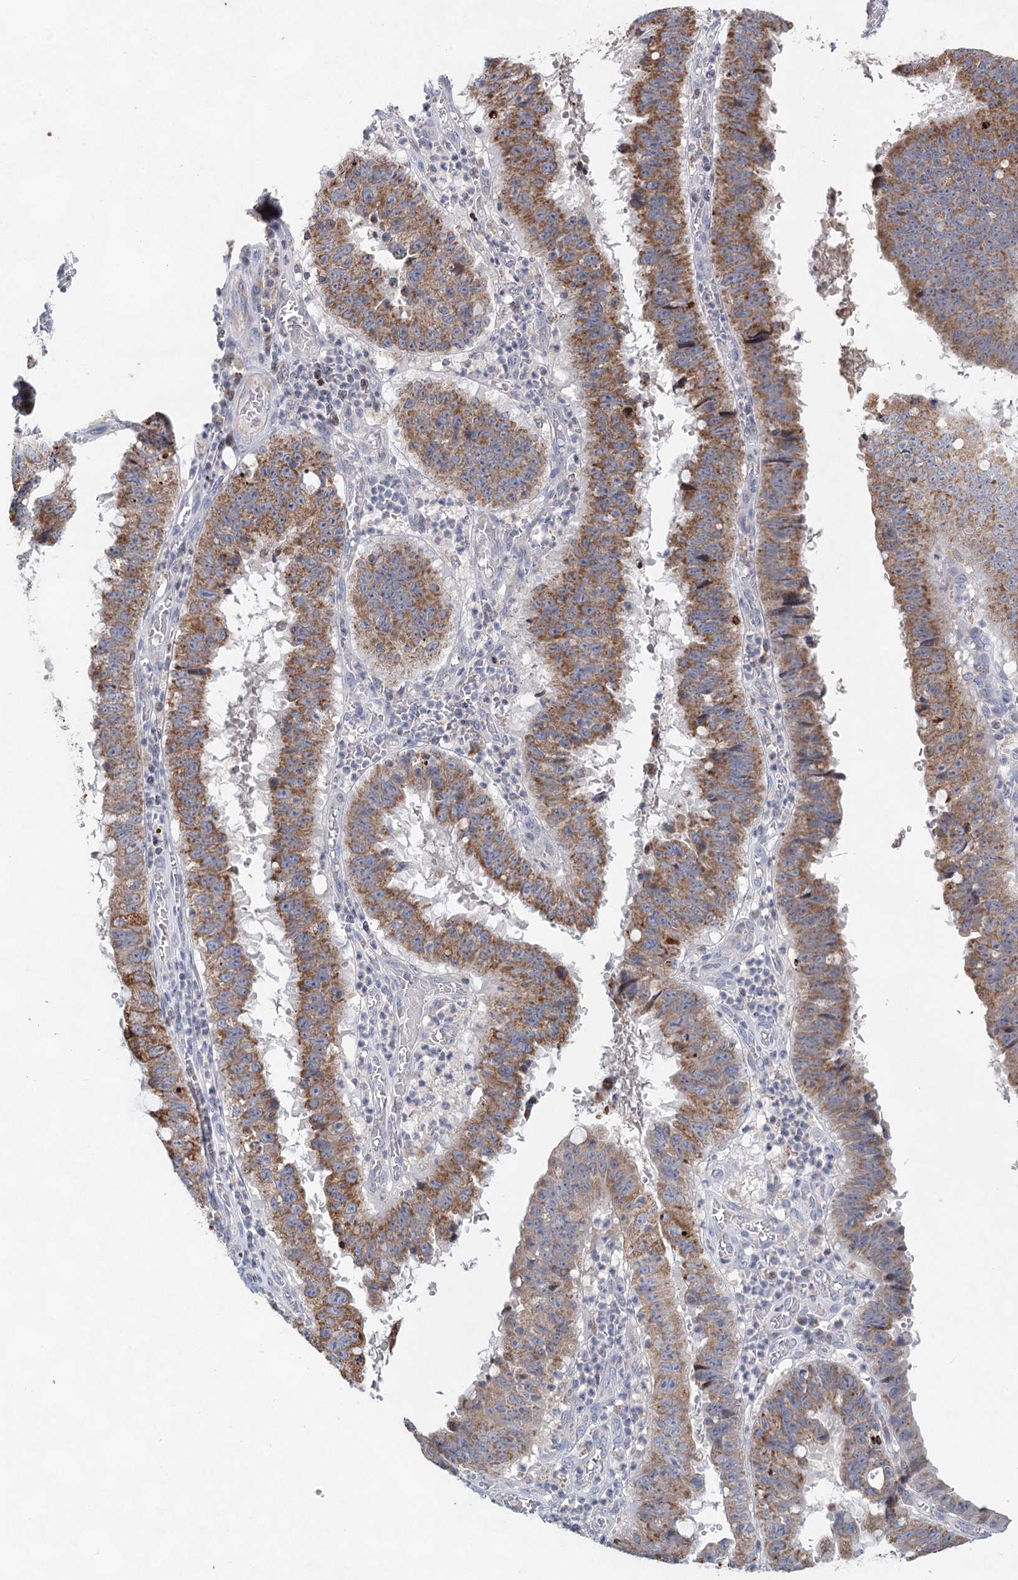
{"staining": {"intensity": "moderate", "quantity": ">75%", "location": "cytoplasmic/membranous"}, "tissue": "stomach cancer", "cell_type": "Tumor cells", "image_type": "cancer", "snomed": [{"axis": "morphology", "description": "Adenocarcinoma, NOS"}, {"axis": "topography", "description": "Stomach"}], "caption": "Protein expression analysis of human adenocarcinoma (stomach) reveals moderate cytoplasmic/membranous expression in approximately >75% of tumor cells.", "gene": "XPO6", "patient": {"sex": "male", "age": 59}}